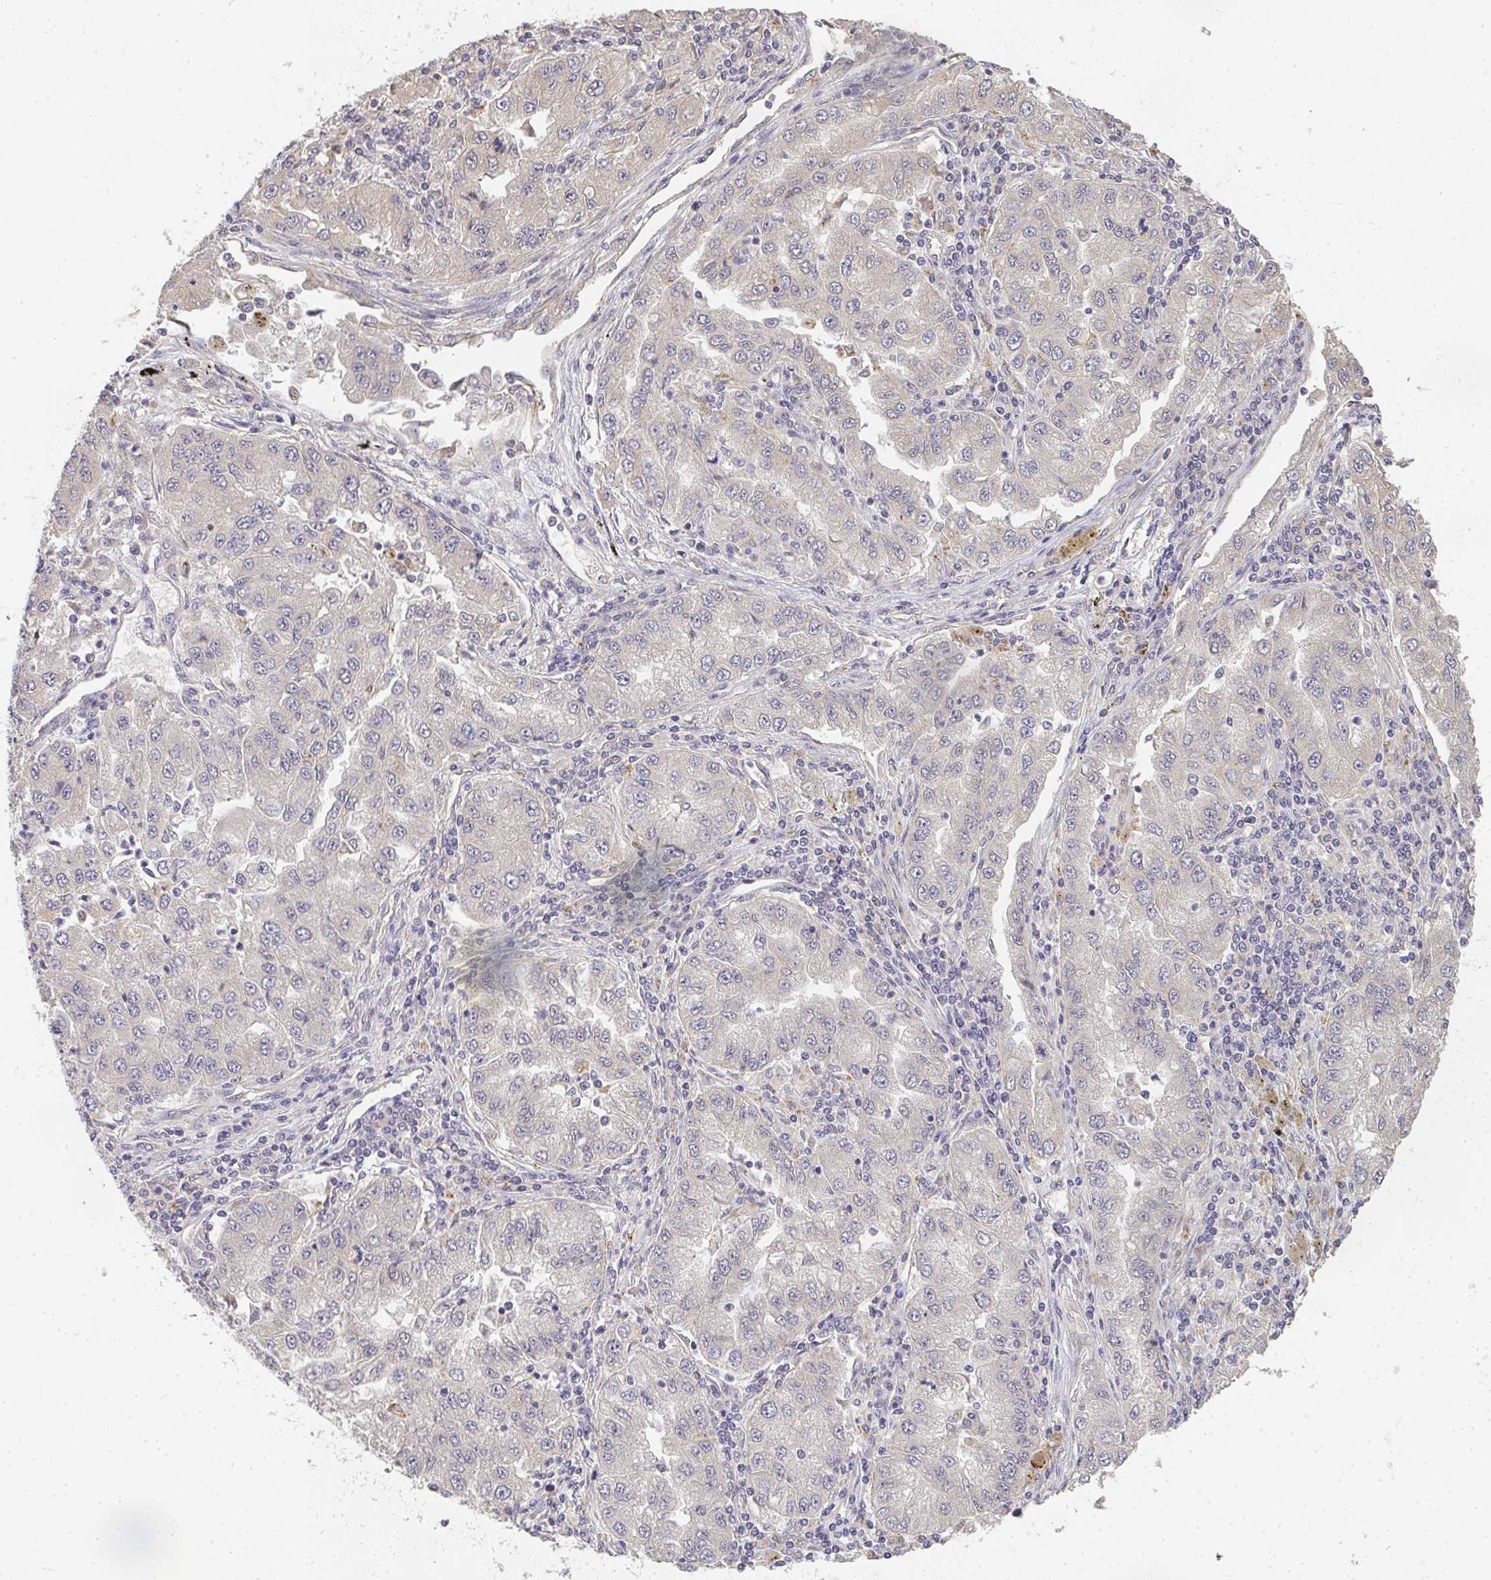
{"staining": {"intensity": "negative", "quantity": "none", "location": "none"}, "tissue": "lung cancer", "cell_type": "Tumor cells", "image_type": "cancer", "snomed": [{"axis": "morphology", "description": "Adenocarcinoma, NOS"}, {"axis": "morphology", "description": "Adenocarcinoma primary or metastatic"}, {"axis": "topography", "description": "Lung"}], "caption": "The histopathology image shows no staining of tumor cells in adenocarcinoma primary or metastatic (lung).", "gene": "SLC35B3", "patient": {"sex": "male", "age": 74}}